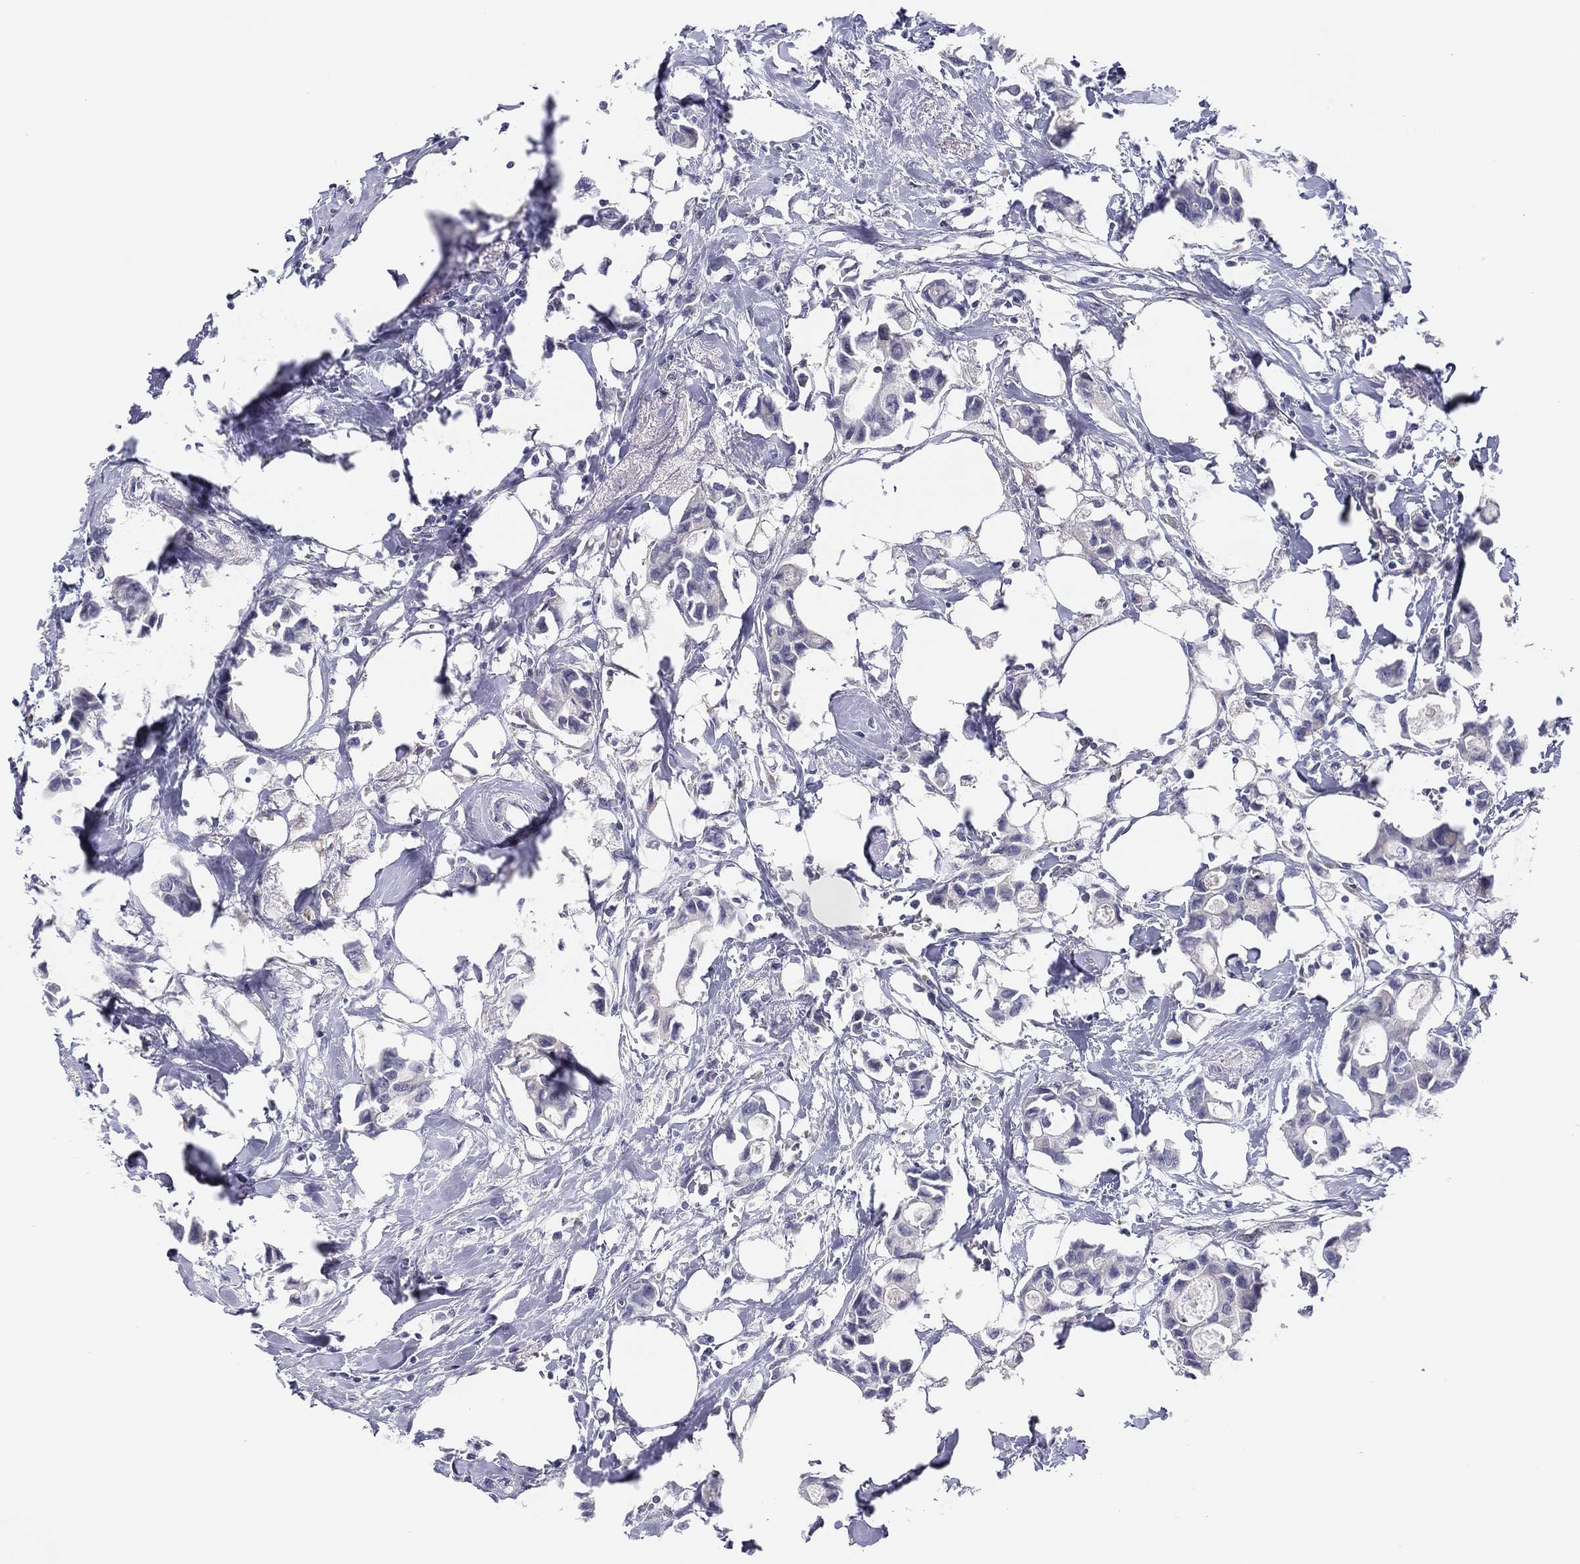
{"staining": {"intensity": "negative", "quantity": "none", "location": "none"}, "tissue": "breast cancer", "cell_type": "Tumor cells", "image_type": "cancer", "snomed": [{"axis": "morphology", "description": "Duct carcinoma"}, {"axis": "topography", "description": "Breast"}], "caption": "An image of human intraductal carcinoma (breast) is negative for staining in tumor cells.", "gene": "MLF1", "patient": {"sex": "female", "age": 83}}